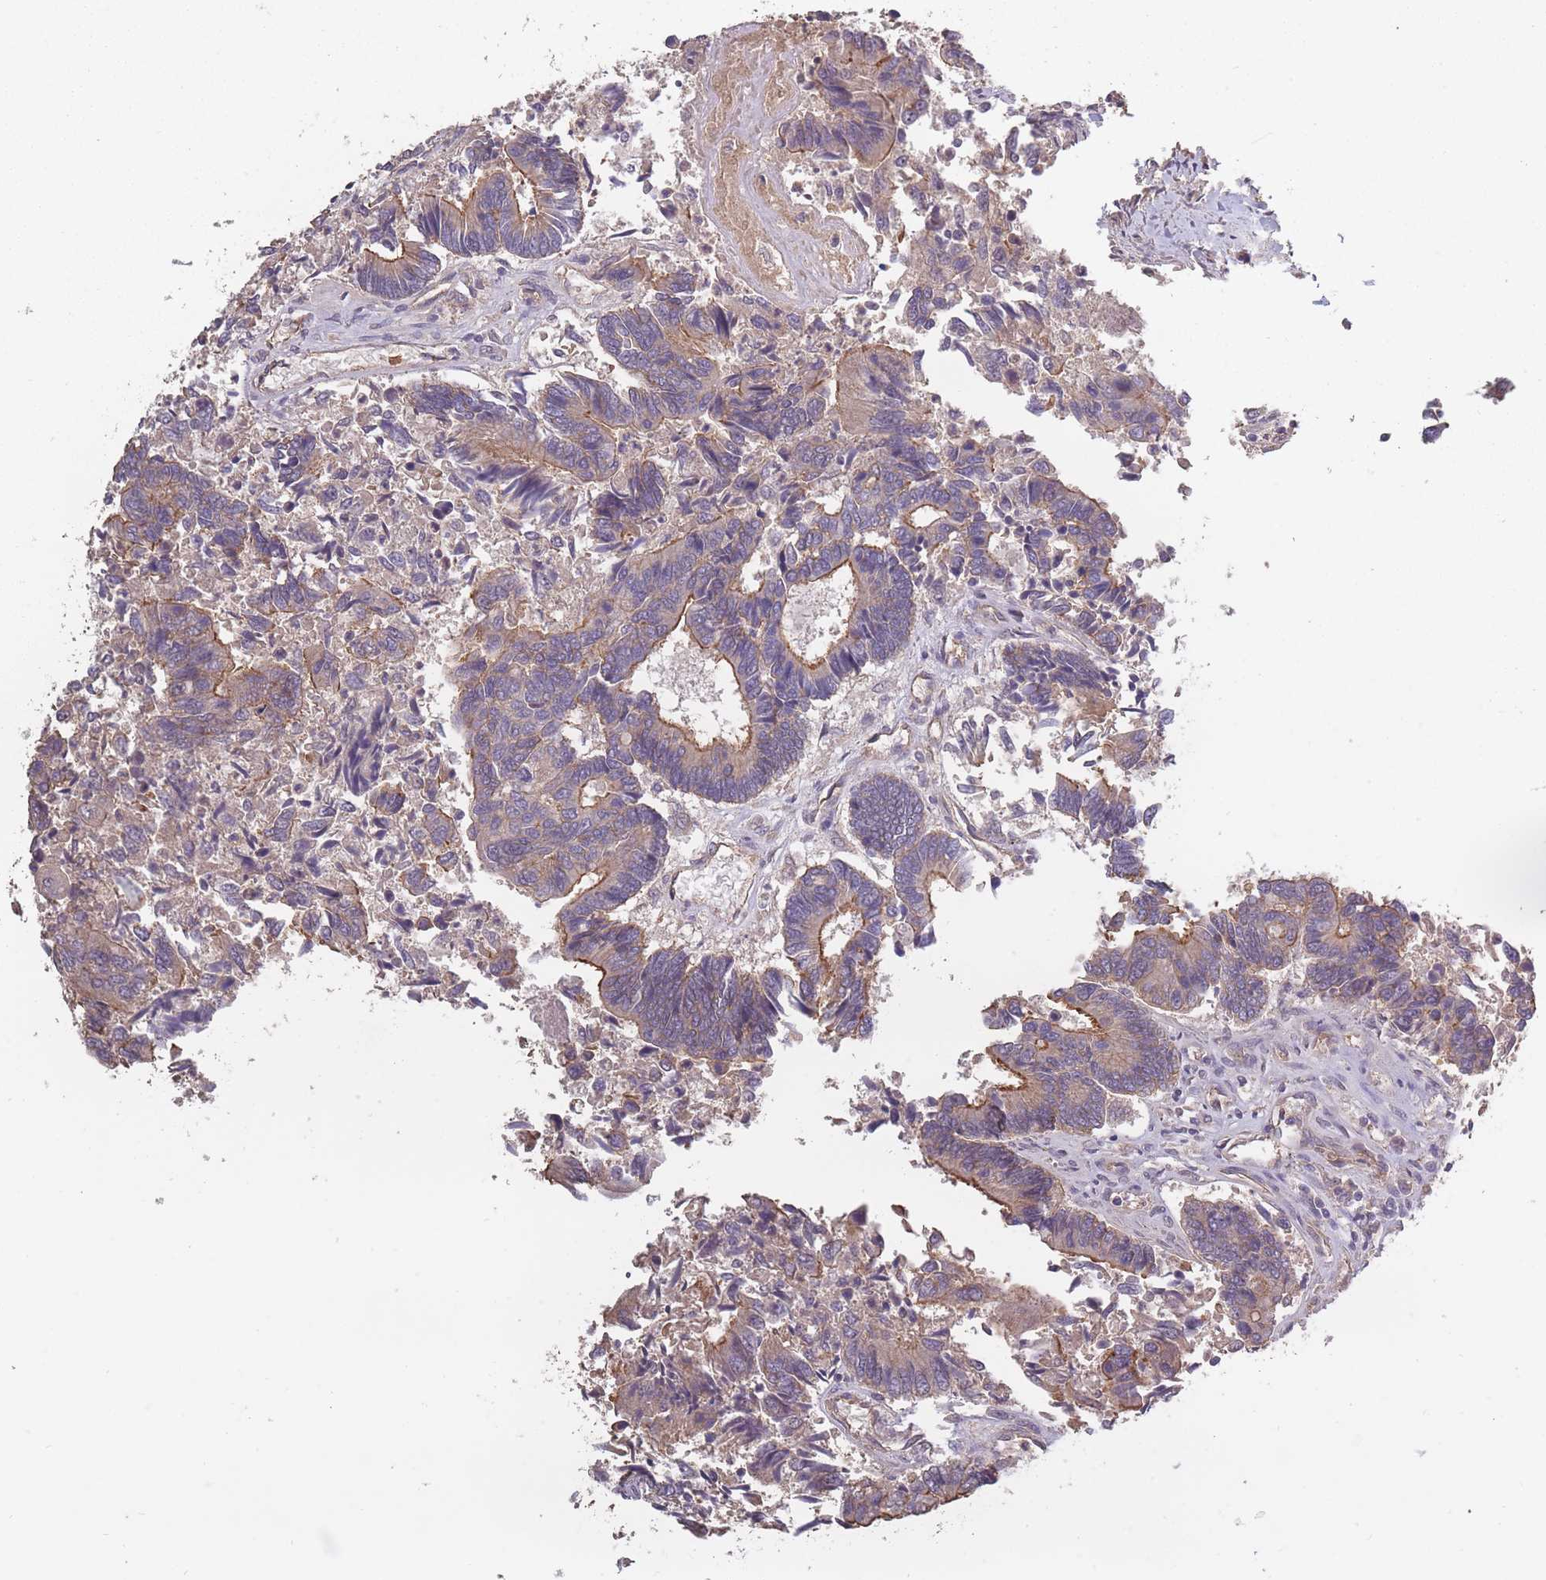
{"staining": {"intensity": "moderate", "quantity": "25%-75%", "location": "cytoplasmic/membranous"}, "tissue": "colorectal cancer", "cell_type": "Tumor cells", "image_type": "cancer", "snomed": [{"axis": "morphology", "description": "Adenocarcinoma, NOS"}, {"axis": "topography", "description": "Colon"}], "caption": "Colorectal cancer stained with a brown dye exhibits moderate cytoplasmic/membranous positive expression in about 25%-75% of tumor cells.", "gene": "KIAA1755", "patient": {"sex": "female", "age": 67}}